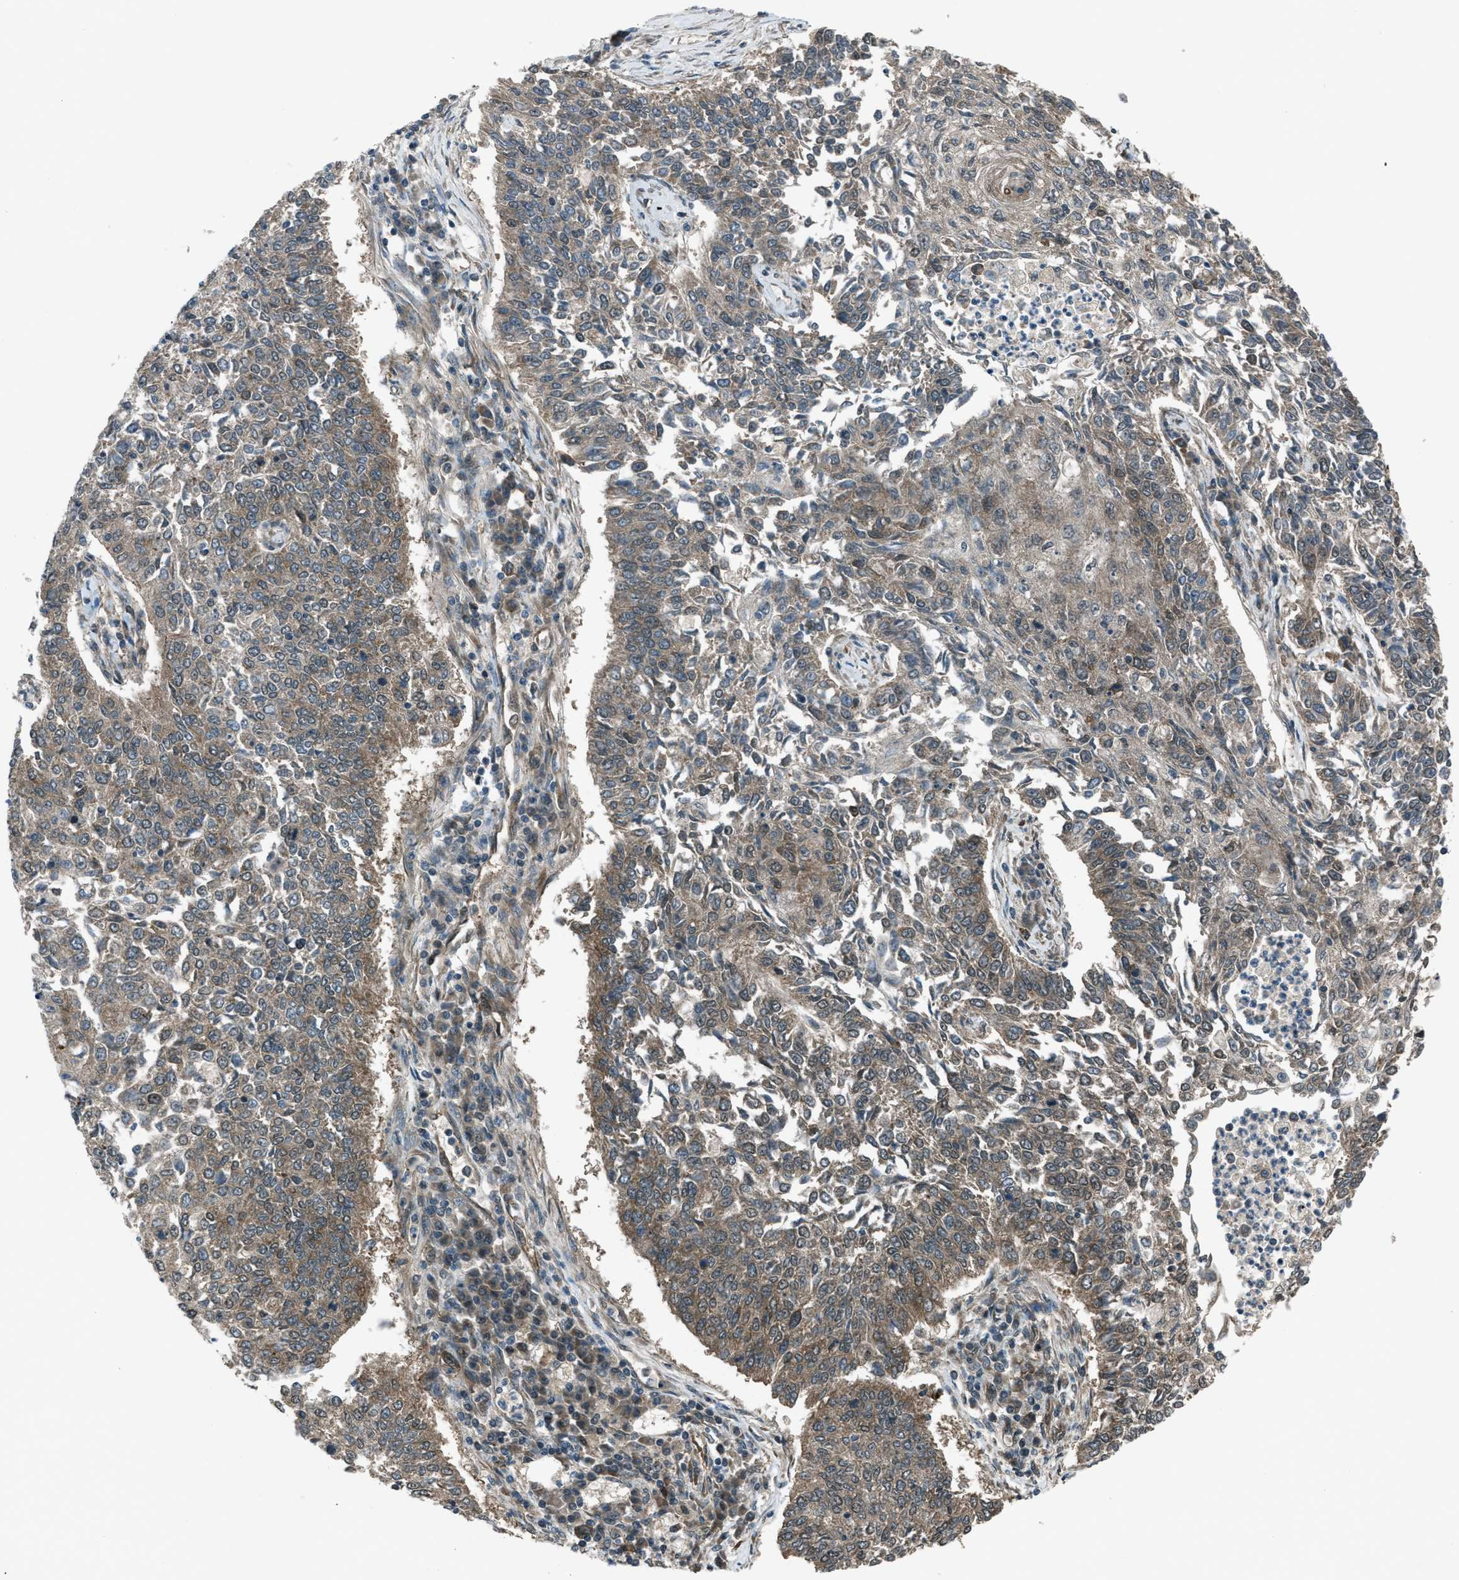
{"staining": {"intensity": "moderate", "quantity": ">75%", "location": "cytoplasmic/membranous"}, "tissue": "lung cancer", "cell_type": "Tumor cells", "image_type": "cancer", "snomed": [{"axis": "morphology", "description": "Normal tissue, NOS"}, {"axis": "morphology", "description": "Squamous cell carcinoma, NOS"}, {"axis": "topography", "description": "Cartilage tissue"}, {"axis": "topography", "description": "Bronchus"}, {"axis": "topography", "description": "Lung"}], "caption": "Lung cancer tissue shows moderate cytoplasmic/membranous staining in approximately >75% of tumor cells", "gene": "ASAP2", "patient": {"sex": "female", "age": 49}}